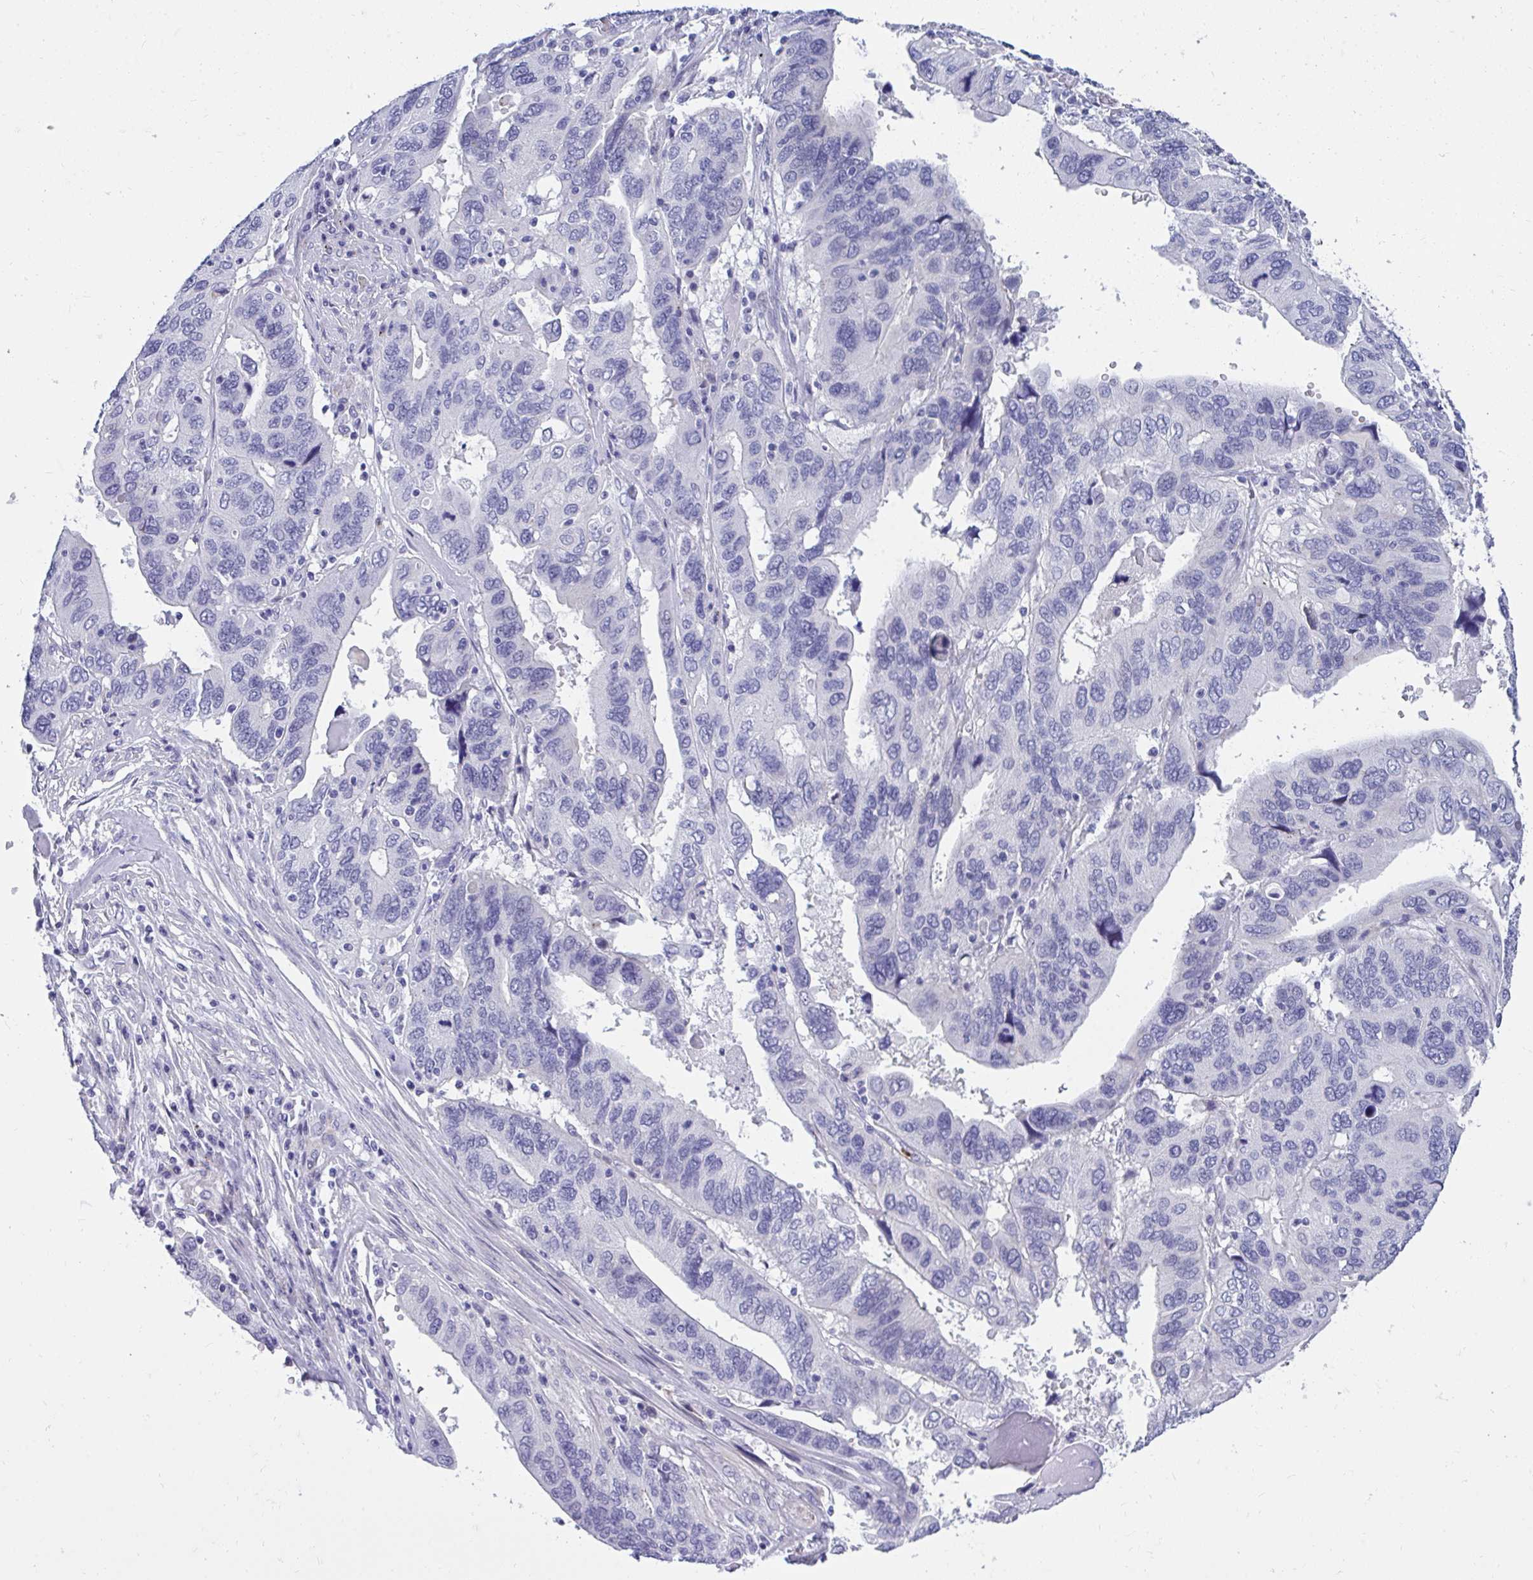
{"staining": {"intensity": "negative", "quantity": "none", "location": "none"}, "tissue": "ovarian cancer", "cell_type": "Tumor cells", "image_type": "cancer", "snomed": [{"axis": "morphology", "description": "Cystadenocarcinoma, serous, NOS"}, {"axis": "topography", "description": "Ovary"}], "caption": "Immunohistochemical staining of human ovarian serous cystadenocarcinoma reveals no significant staining in tumor cells.", "gene": "TSBP1", "patient": {"sex": "female", "age": 79}}